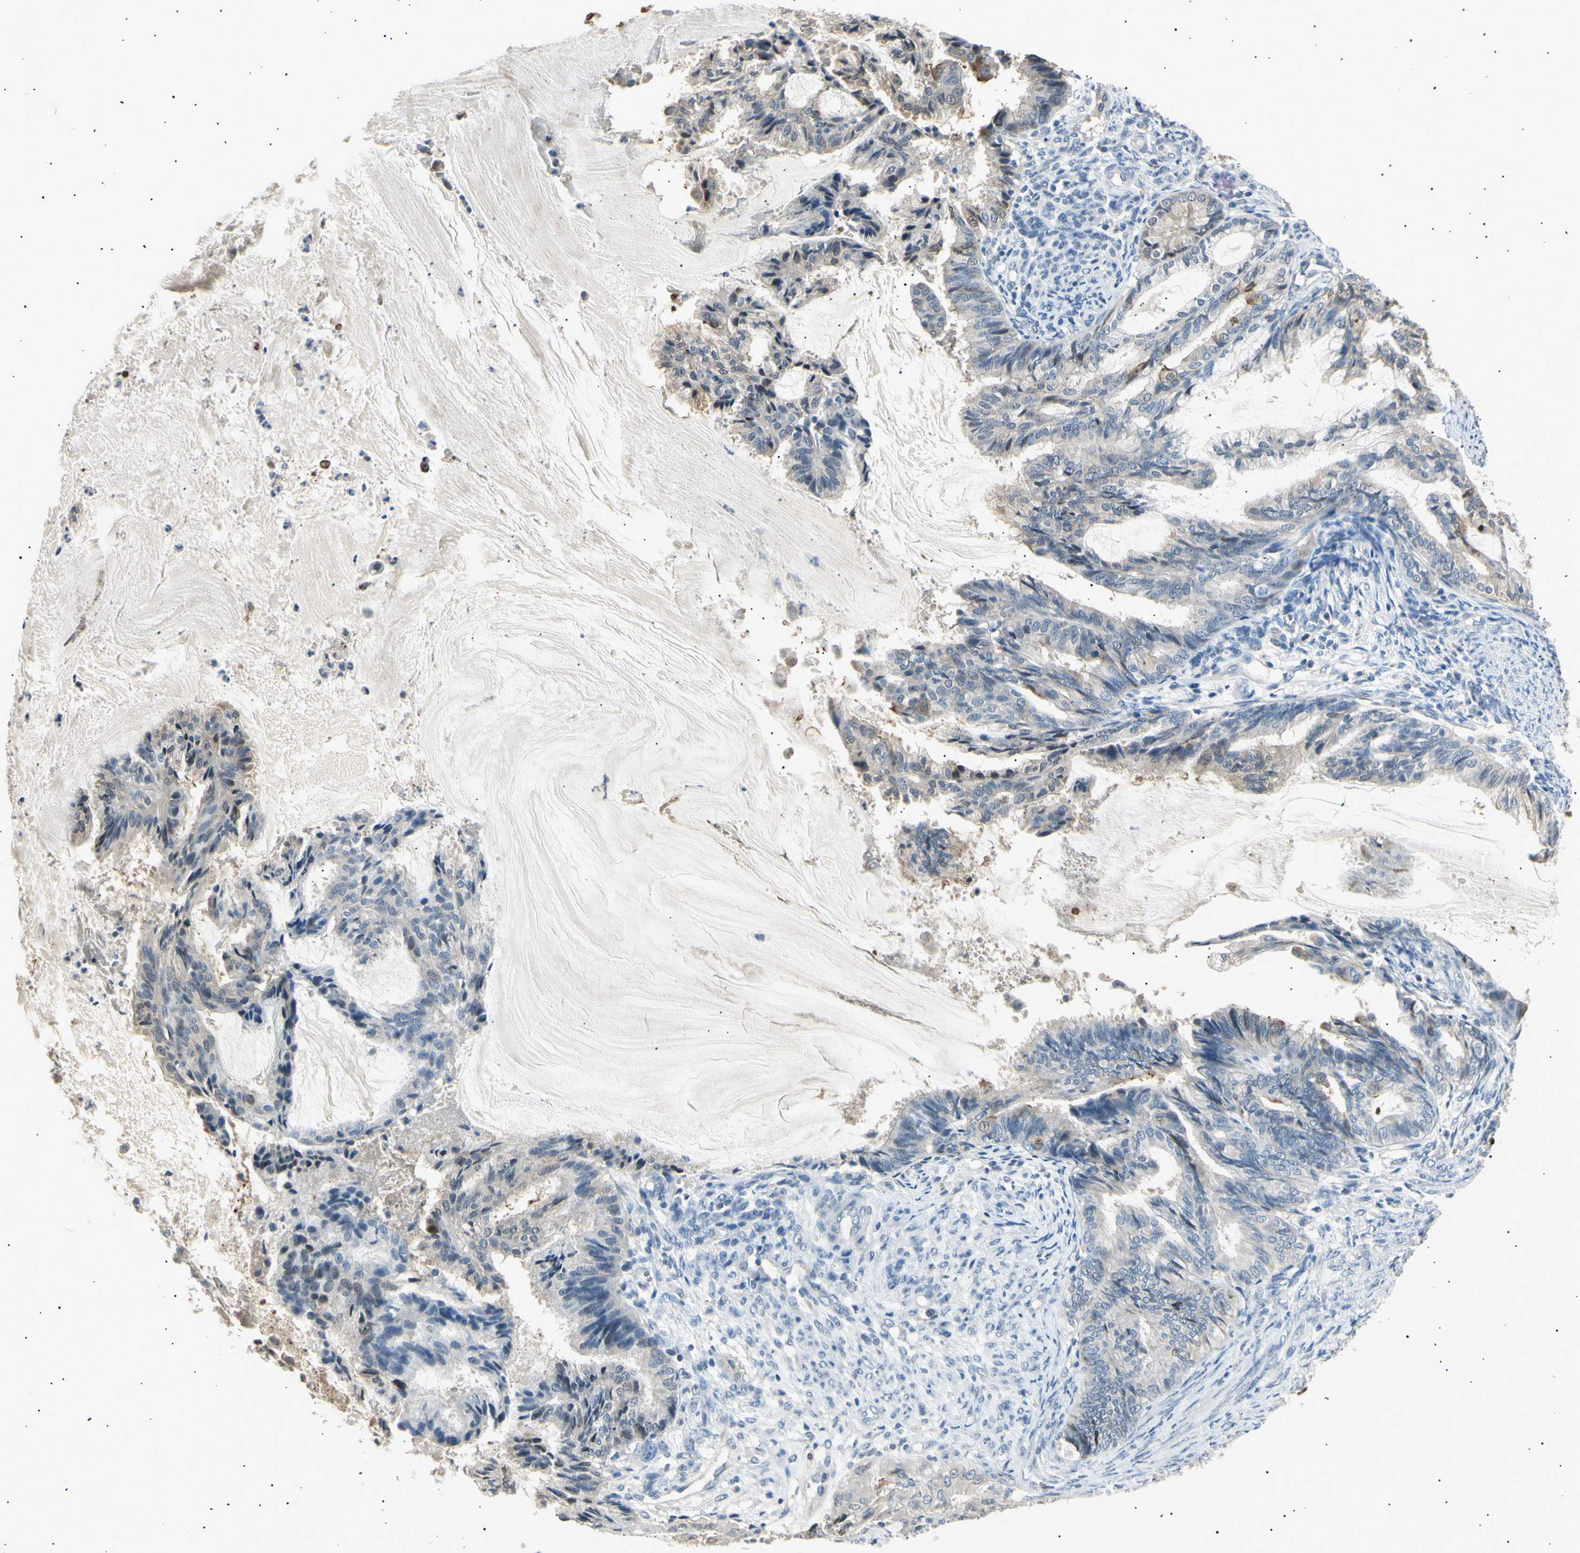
{"staining": {"intensity": "weak", "quantity": "25%-75%", "location": "cytoplasmic/membranous"}, "tissue": "endometrial cancer", "cell_type": "Tumor cells", "image_type": "cancer", "snomed": [{"axis": "morphology", "description": "Adenocarcinoma, NOS"}, {"axis": "topography", "description": "Endometrium"}], "caption": "This is an image of immunohistochemistry staining of endometrial adenocarcinoma, which shows weak positivity in the cytoplasmic/membranous of tumor cells.", "gene": "LHPP", "patient": {"sex": "female", "age": 86}}